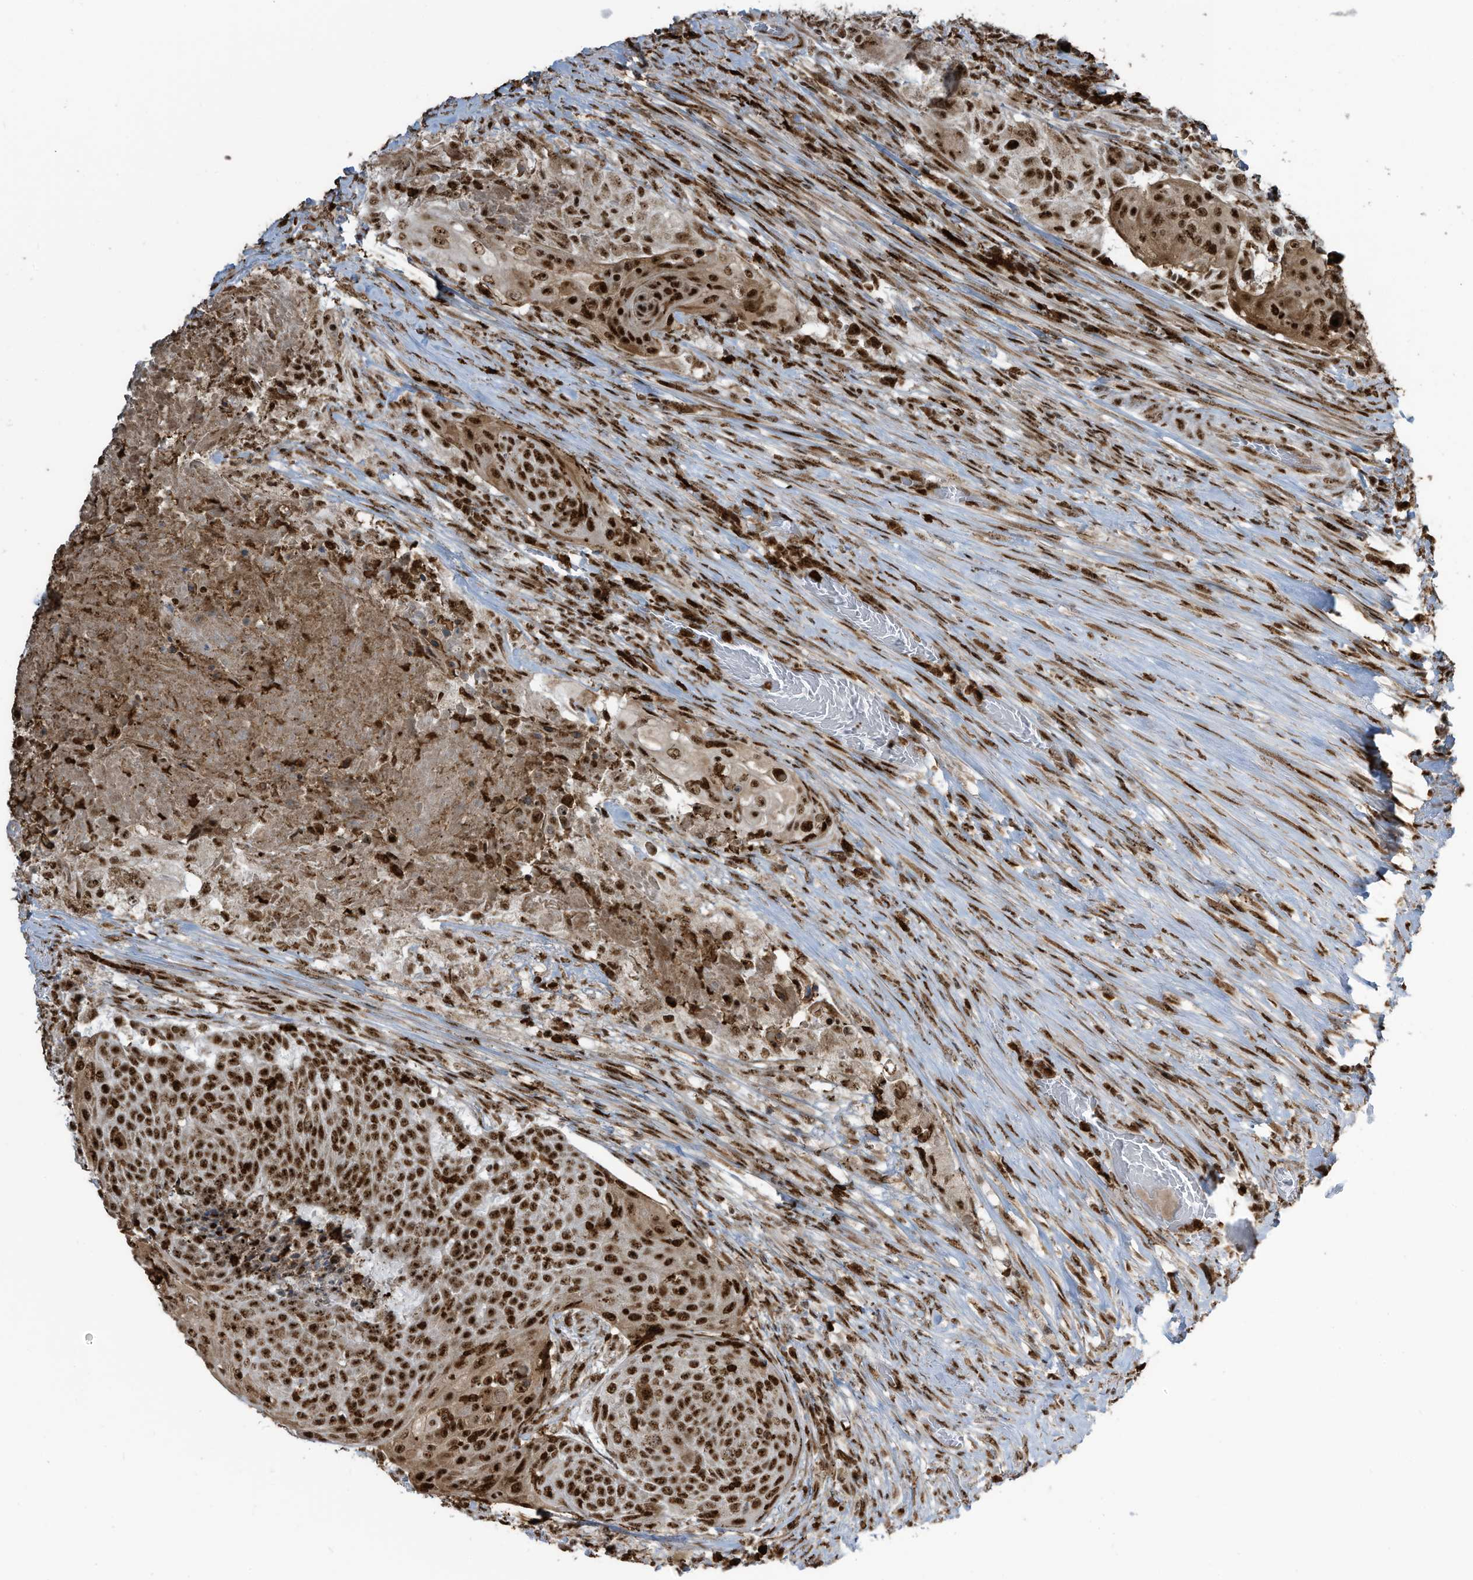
{"staining": {"intensity": "strong", "quantity": ">75%", "location": "cytoplasmic/membranous,nuclear"}, "tissue": "urothelial cancer", "cell_type": "Tumor cells", "image_type": "cancer", "snomed": [{"axis": "morphology", "description": "Urothelial carcinoma, High grade"}, {"axis": "topography", "description": "Urinary bladder"}], "caption": "High-grade urothelial carcinoma stained for a protein (brown) displays strong cytoplasmic/membranous and nuclear positive staining in about >75% of tumor cells.", "gene": "LBH", "patient": {"sex": "female", "age": 63}}